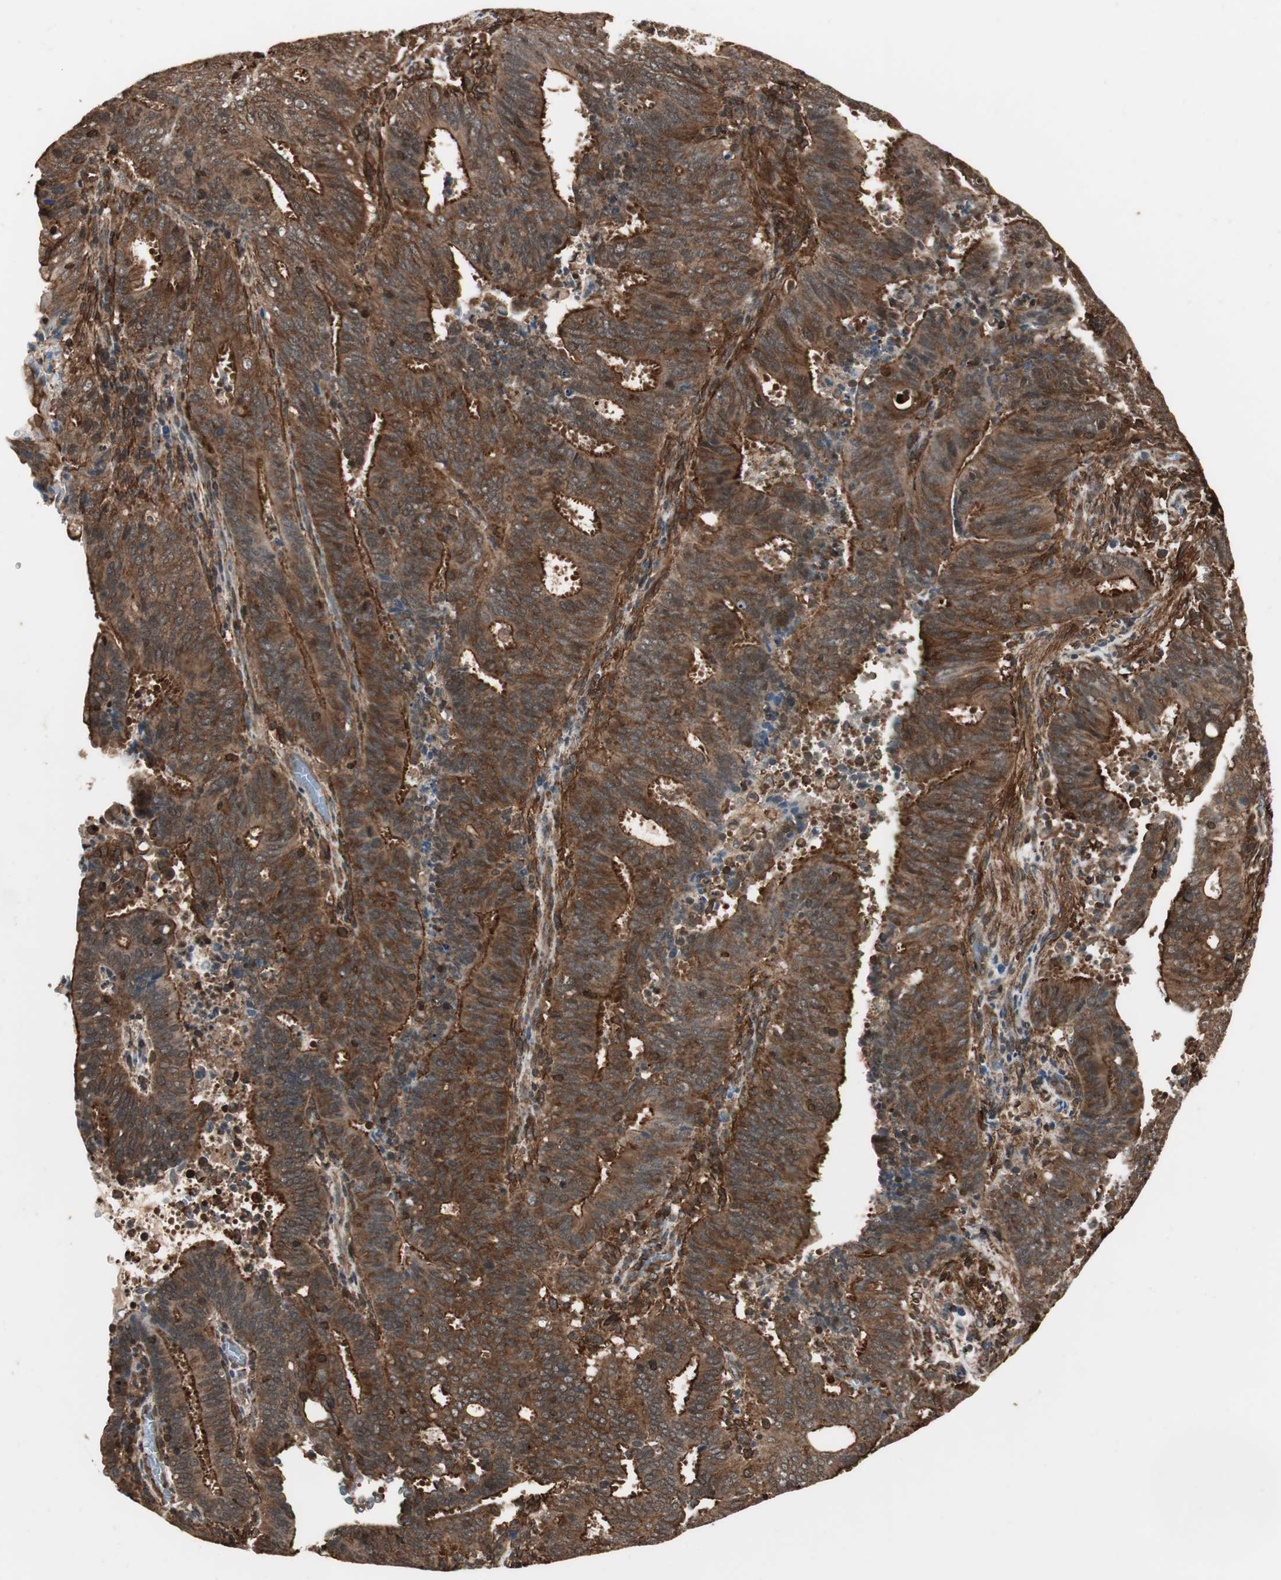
{"staining": {"intensity": "strong", "quantity": ">75%", "location": "cytoplasmic/membranous"}, "tissue": "cervical cancer", "cell_type": "Tumor cells", "image_type": "cancer", "snomed": [{"axis": "morphology", "description": "Adenocarcinoma, NOS"}, {"axis": "topography", "description": "Cervix"}], "caption": "Strong cytoplasmic/membranous positivity for a protein is appreciated in about >75% of tumor cells of cervical adenocarcinoma using IHC.", "gene": "PTPN11", "patient": {"sex": "female", "age": 44}}